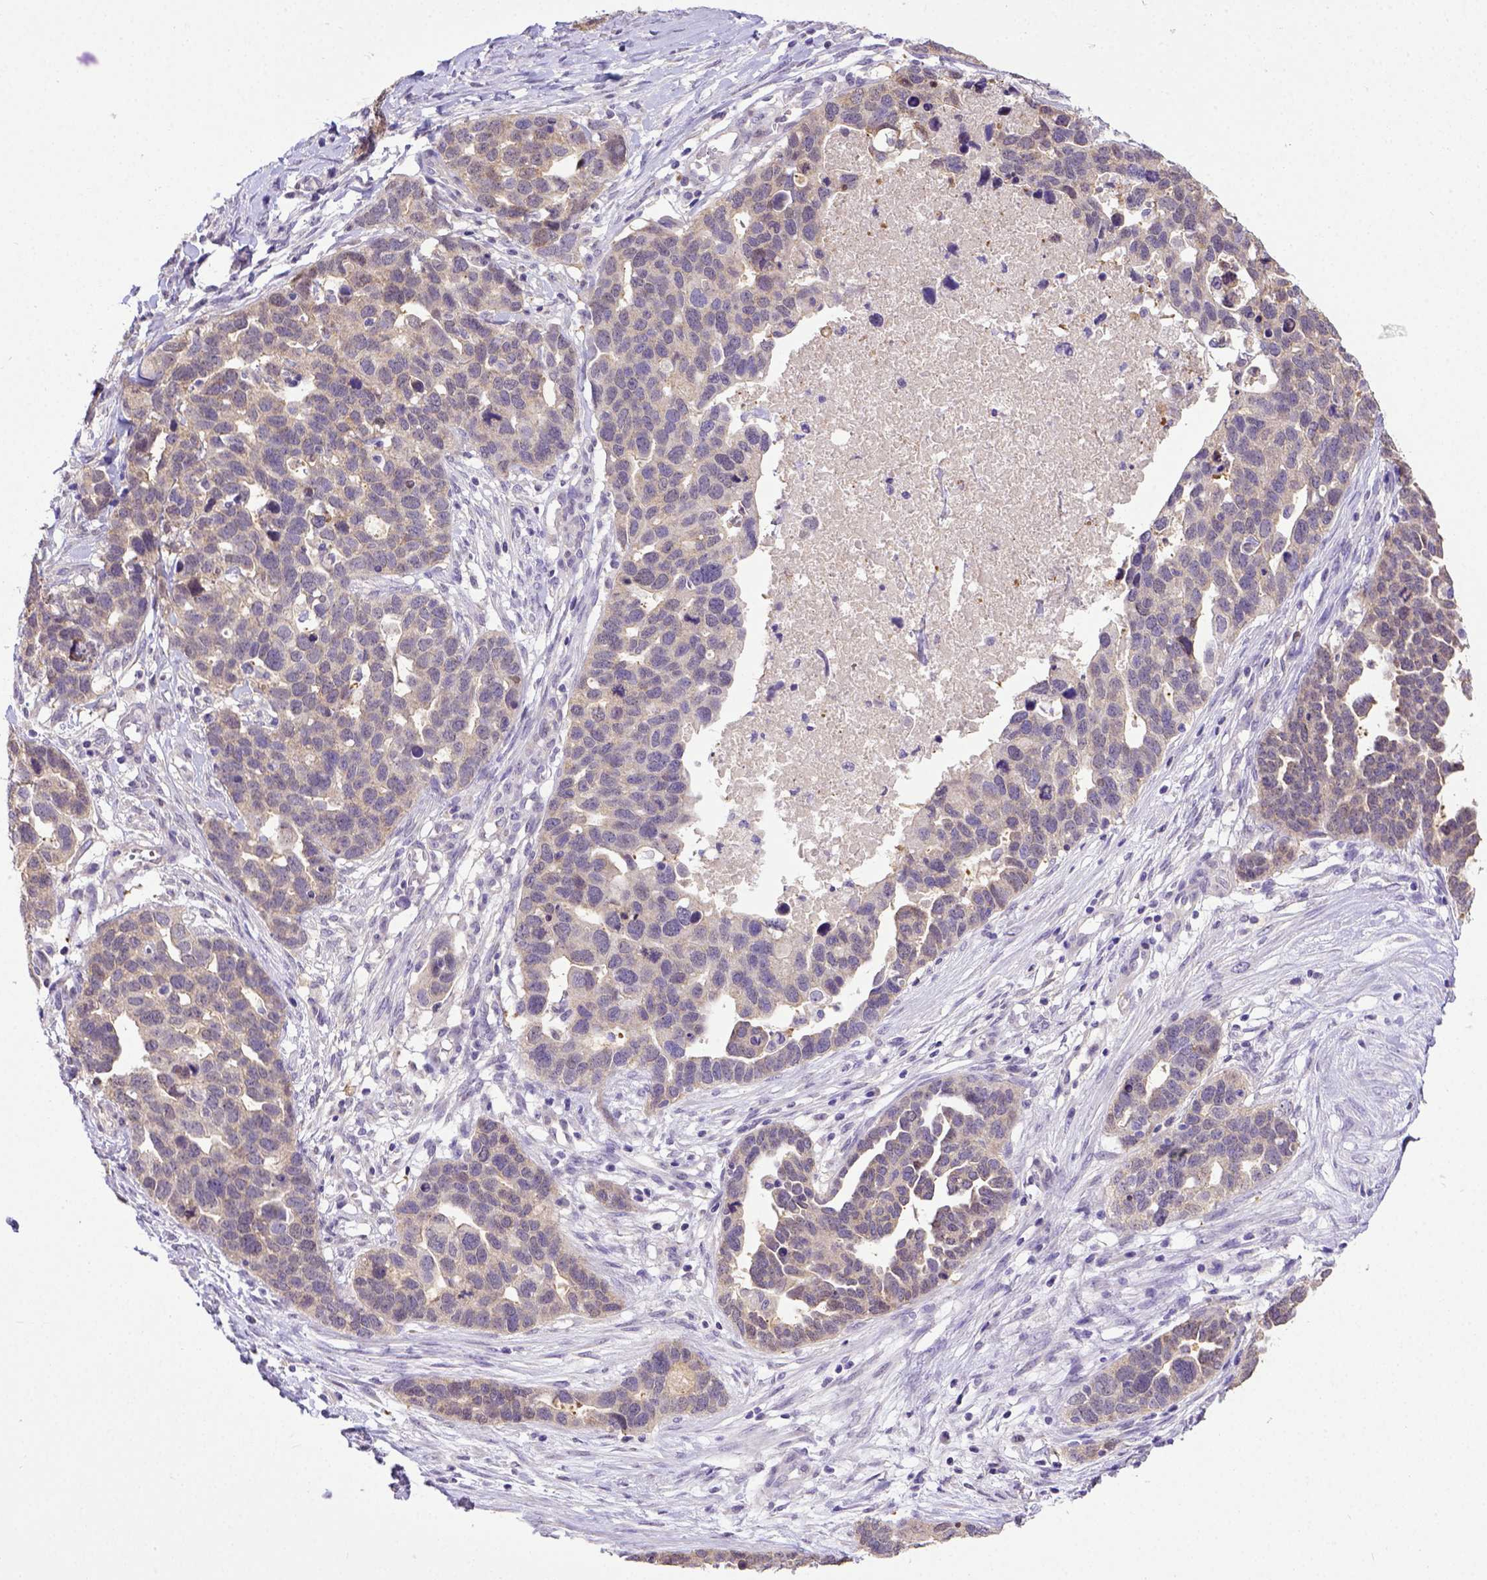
{"staining": {"intensity": "weak", "quantity": "25%-75%", "location": "cytoplasmic/membranous"}, "tissue": "ovarian cancer", "cell_type": "Tumor cells", "image_type": "cancer", "snomed": [{"axis": "morphology", "description": "Cystadenocarcinoma, serous, NOS"}, {"axis": "topography", "description": "Ovary"}], "caption": "Brown immunohistochemical staining in ovarian cancer (serous cystadenocarcinoma) reveals weak cytoplasmic/membranous staining in about 25%-75% of tumor cells.", "gene": "BTN1A1", "patient": {"sex": "female", "age": 54}}